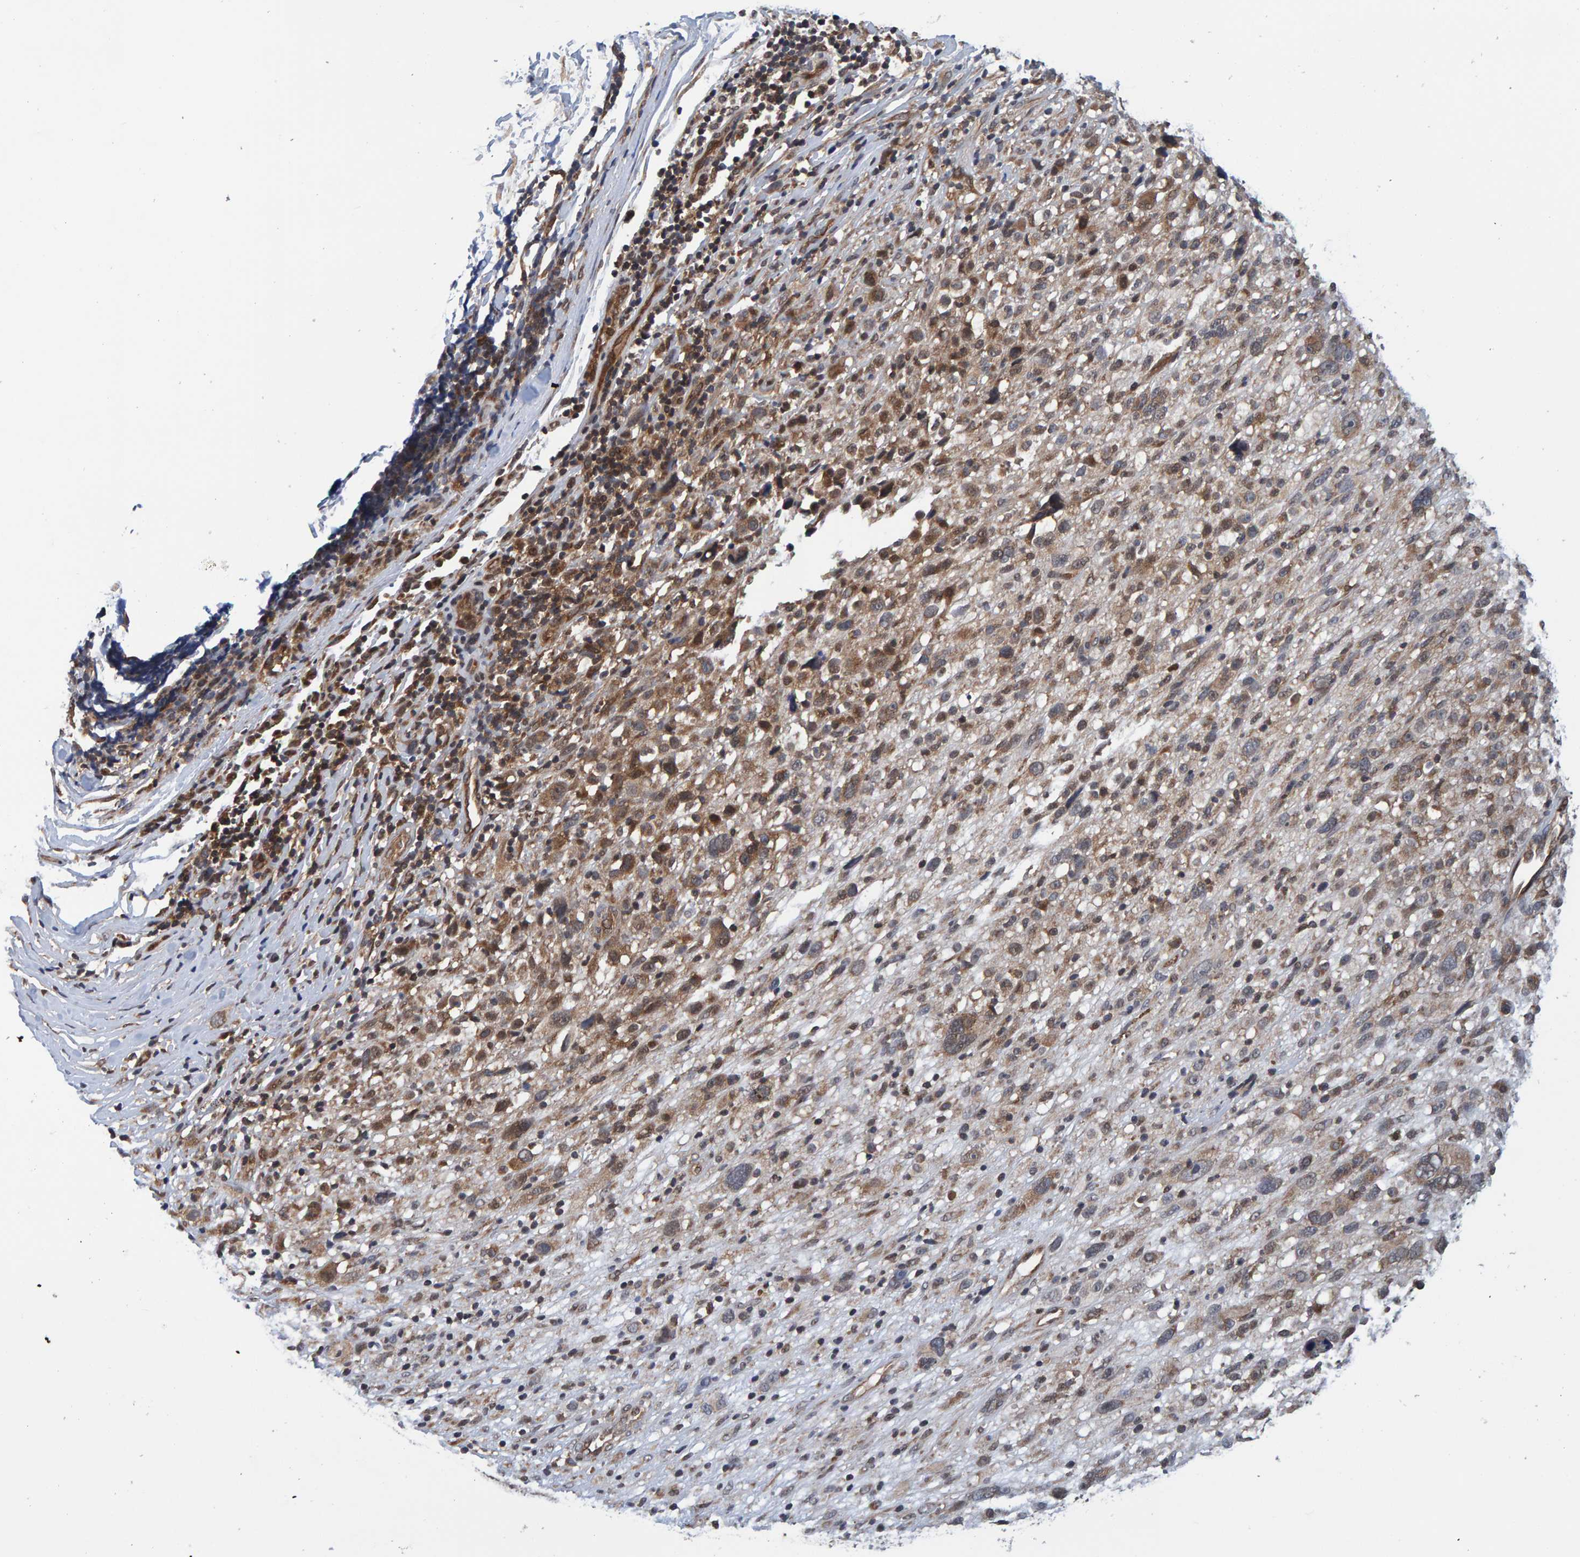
{"staining": {"intensity": "moderate", "quantity": "25%-75%", "location": "cytoplasmic/membranous"}, "tissue": "melanoma", "cell_type": "Tumor cells", "image_type": "cancer", "snomed": [{"axis": "morphology", "description": "Malignant melanoma, NOS"}, {"axis": "topography", "description": "Skin"}], "caption": "Immunohistochemistry photomicrograph of human melanoma stained for a protein (brown), which displays medium levels of moderate cytoplasmic/membranous expression in approximately 25%-75% of tumor cells.", "gene": "SCRN2", "patient": {"sex": "female", "age": 55}}